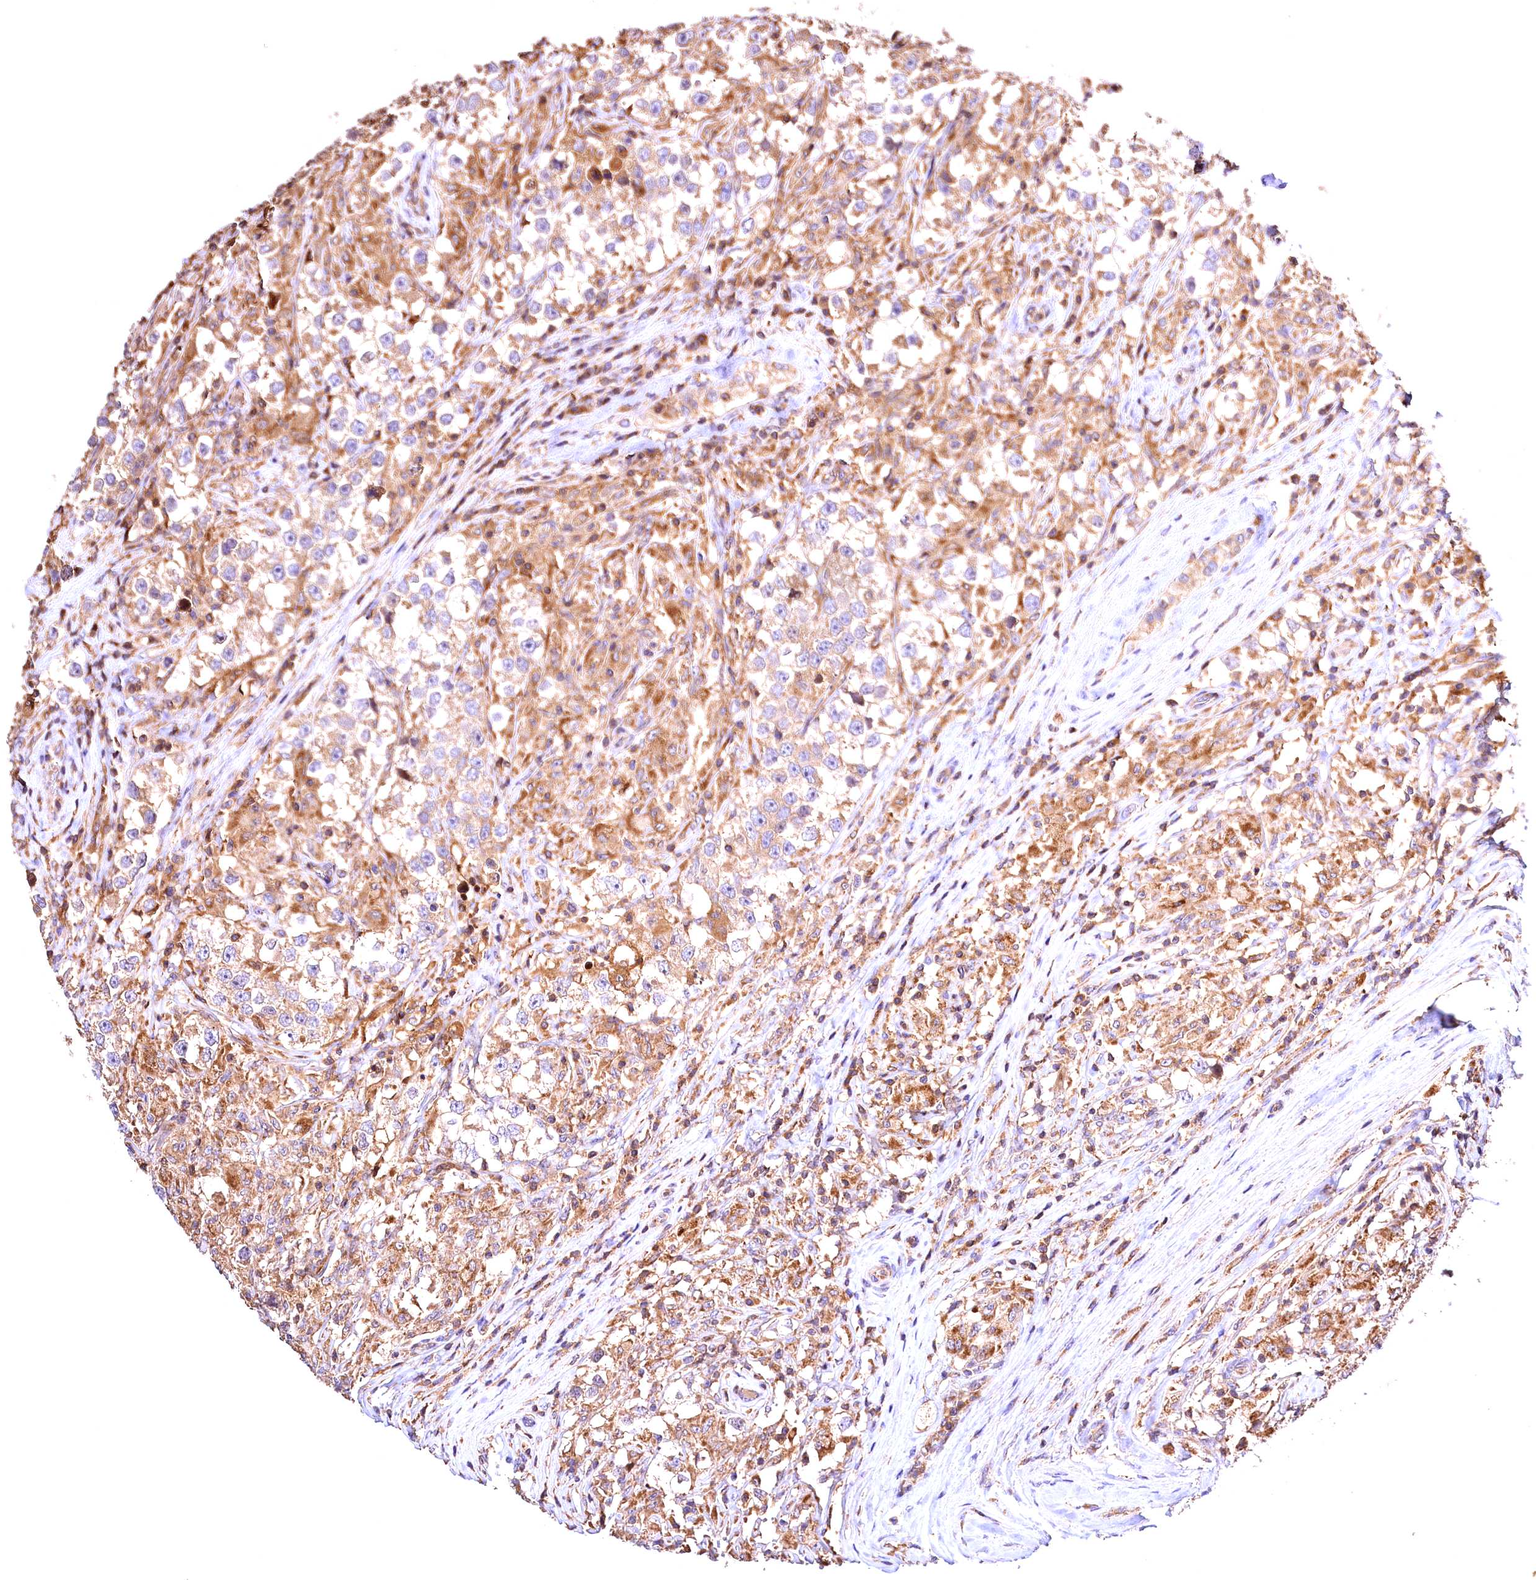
{"staining": {"intensity": "moderate", "quantity": ">75%", "location": "cytoplasmic/membranous"}, "tissue": "testis cancer", "cell_type": "Tumor cells", "image_type": "cancer", "snomed": [{"axis": "morphology", "description": "Seminoma, NOS"}, {"axis": "topography", "description": "Testis"}], "caption": "The photomicrograph demonstrates immunohistochemical staining of seminoma (testis). There is moderate cytoplasmic/membranous staining is present in approximately >75% of tumor cells. (brown staining indicates protein expression, while blue staining denotes nuclei).", "gene": "KPTN", "patient": {"sex": "male", "age": 46}}